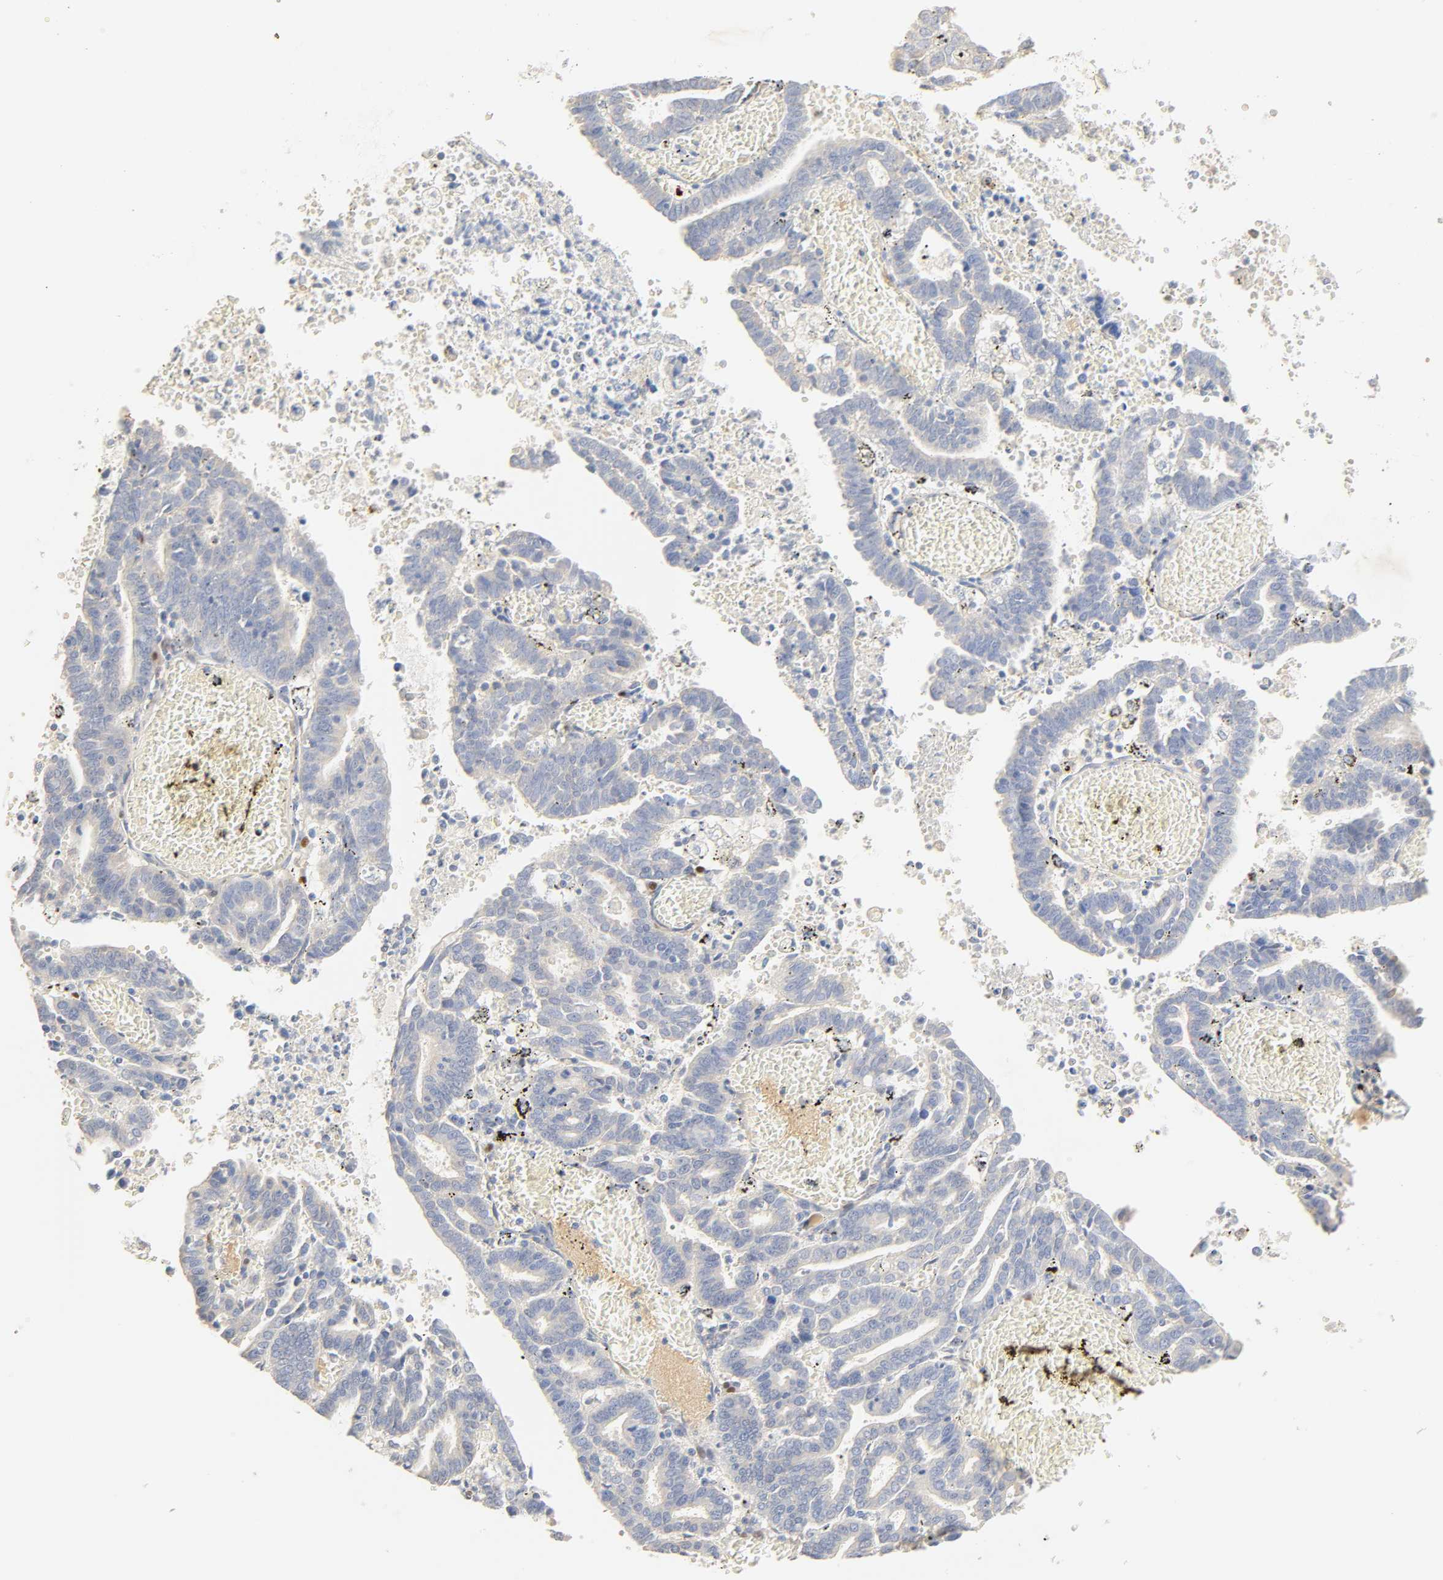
{"staining": {"intensity": "negative", "quantity": "none", "location": "none"}, "tissue": "endometrial cancer", "cell_type": "Tumor cells", "image_type": "cancer", "snomed": [{"axis": "morphology", "description": "Adenocarcinoma, NOS"}, {"axis": "topography", "description": "Uterus"}], "caption": "This is an immunohistochemistry (IHC) image of human endometrial cancer (adenocarcinoma). There is no expression in tumor cells.", "gene": "BORCS8-MEF2B", "patient": {"sex": "female", "age": 83}}